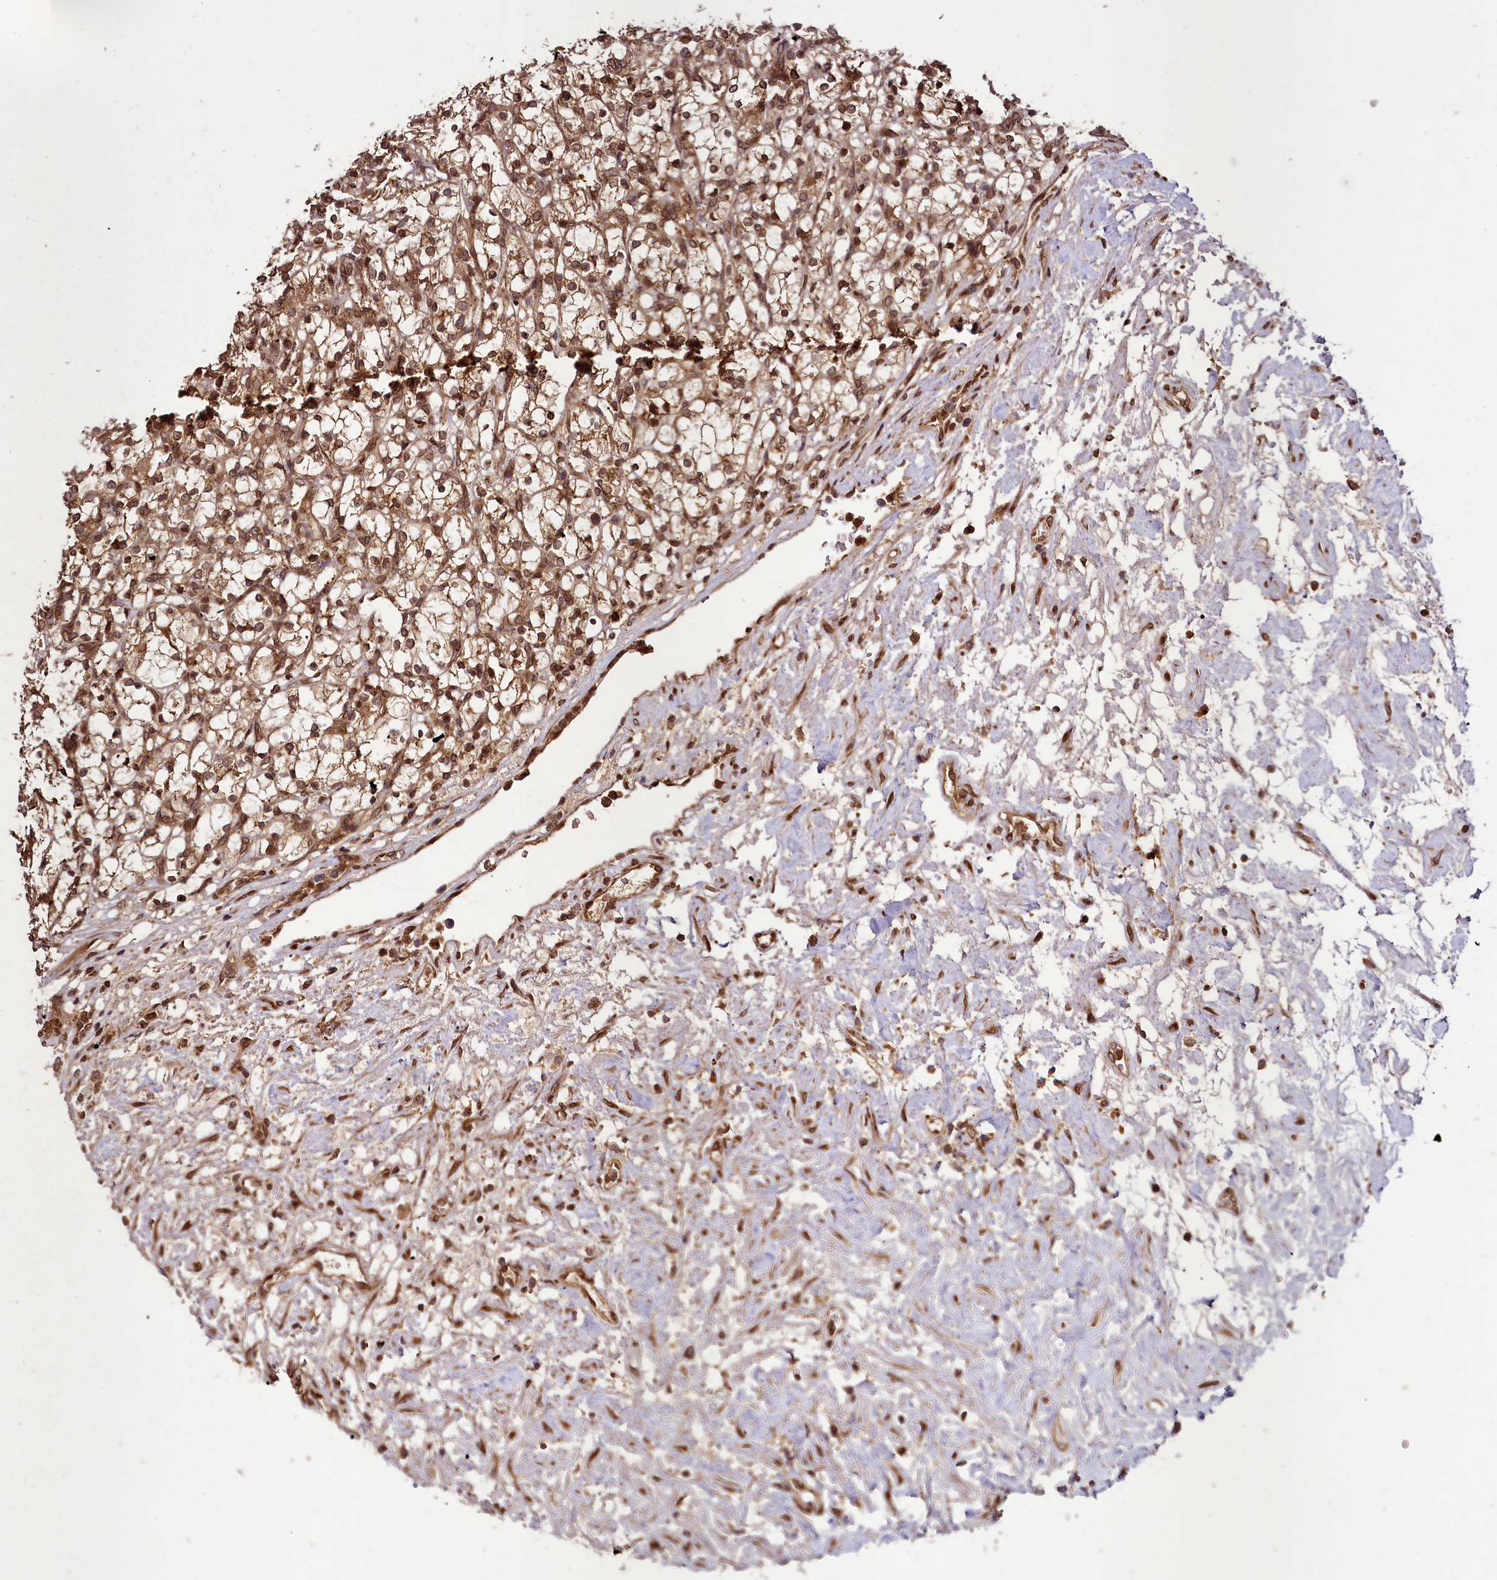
{"staining": {"intensity": "moderate", "quantity": ">75%", "location": "cytoplasmic/membranous,nuclear"}, "tissue": "renal cancer", "cell_type": "Tumor cells", "image_type": "cancer", "snomed": [{"axis": "morphology", "description": "Adenocarcinoma, NOS"}, {"axis": "topography", "description": "Kidney"}], "caption": "Protein expression analysis of renal cancer (adenocarcinoma) reveals moderate cytoplasmic/membranous and nuclear positivity in about >75% of tumor cells. (DAB (3,3'-diaminobenzidine) IHC, brown staining for protein, blue staining for nuclei).", "gene": "DCP1B", "patient": {"sex": "female", "age": 69}}